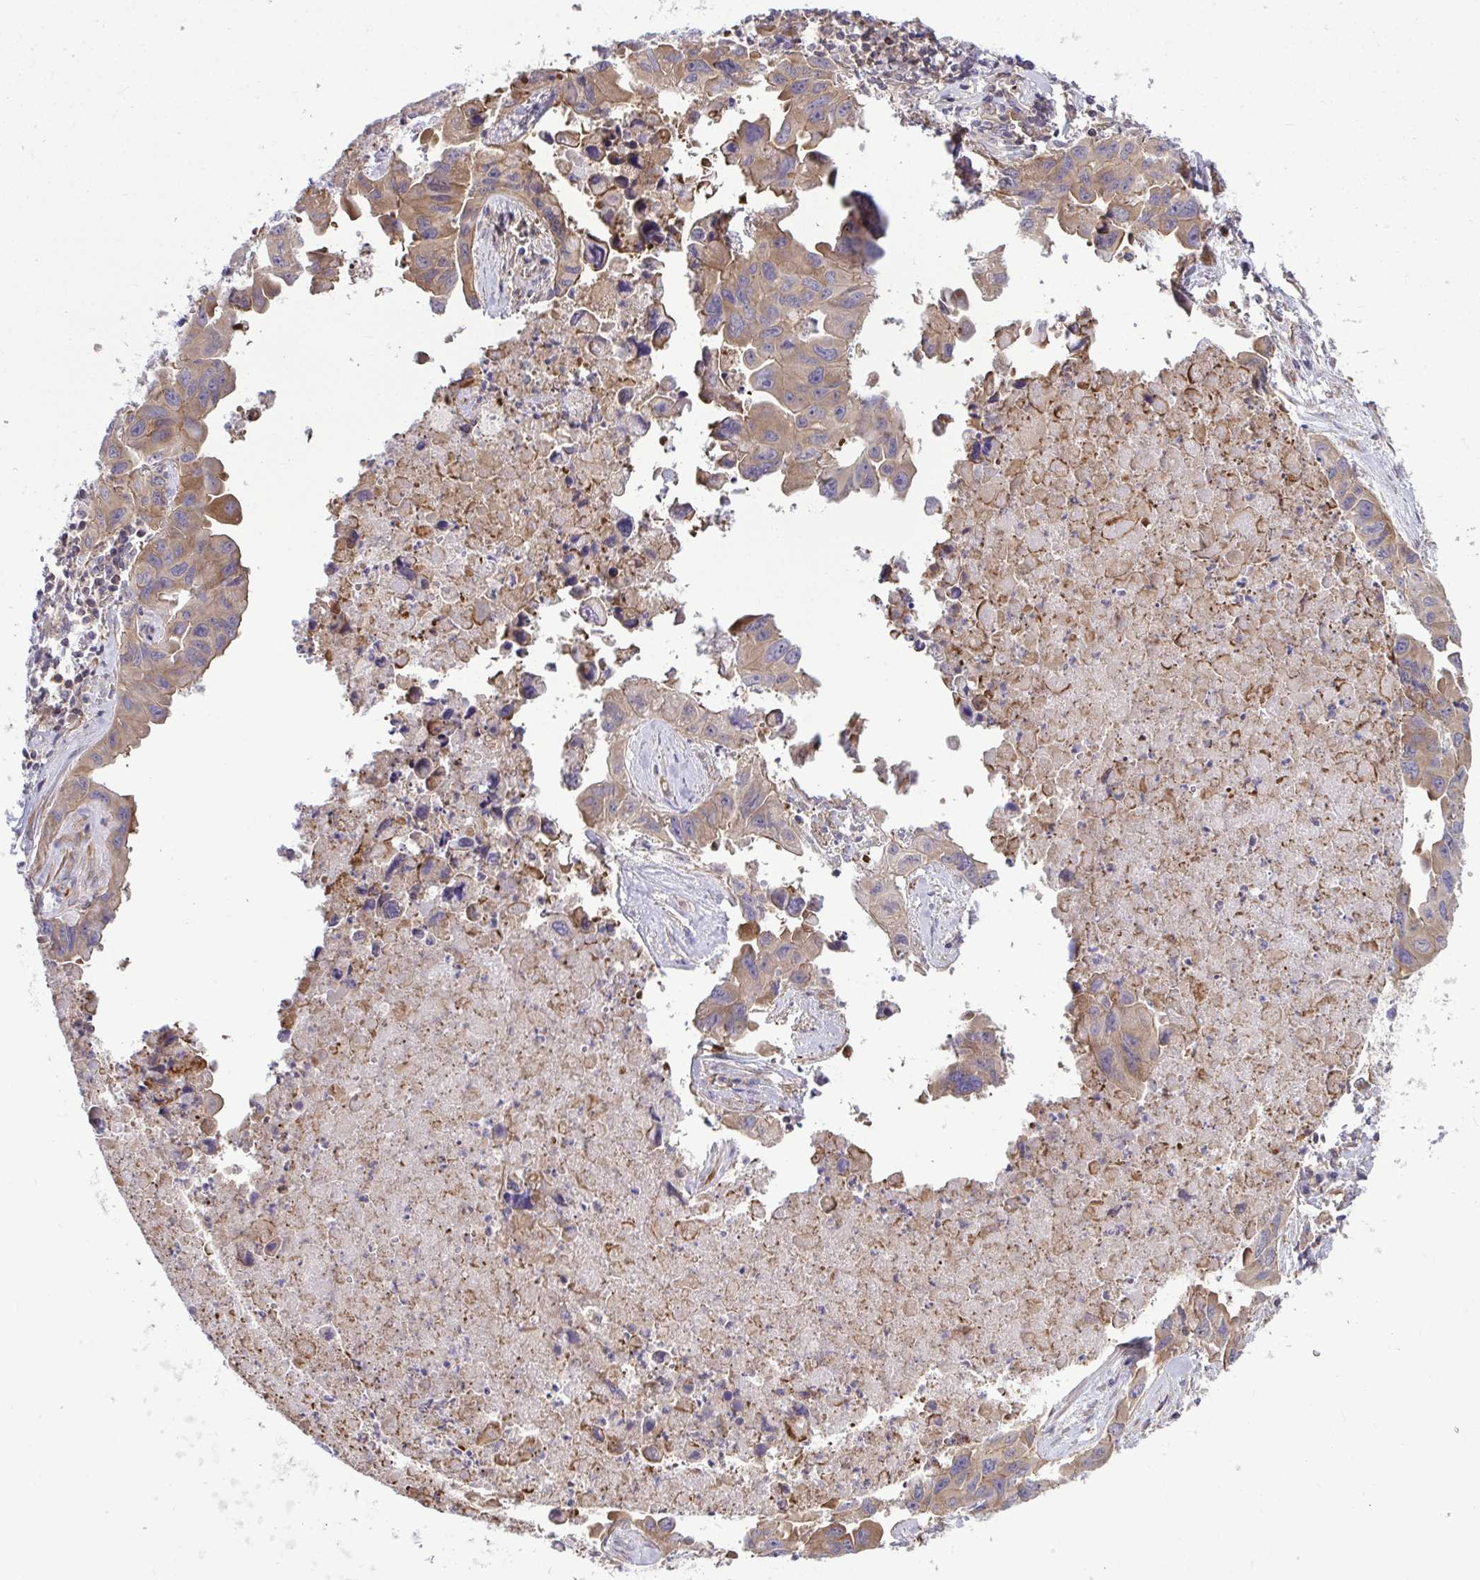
{"staining": {"intensity": "moderate", "quantity": ">75%", "location": "cytoplasmic/membranous"}, "tissue": "lung cancer", "cell_type": "Tumor cells", "image_type": "cancer", "snomed": [{"axis": "morphology", "description": "Adenocarcinoma, NOS"}, {"axis": "topography", "description": "Lymph node"}, {"axis": "topography", "description": "Lung"}], "caption": "An immunohistochemistry (IHC) micrograph of tumor tissue is shown. Protein staining in brown shows moderate cytoplasmic/membranous positivity in lung adenocarcinoma within tumor cells.", "gene": "FUT10", "patient": {"sex": "male", "age": 64}}